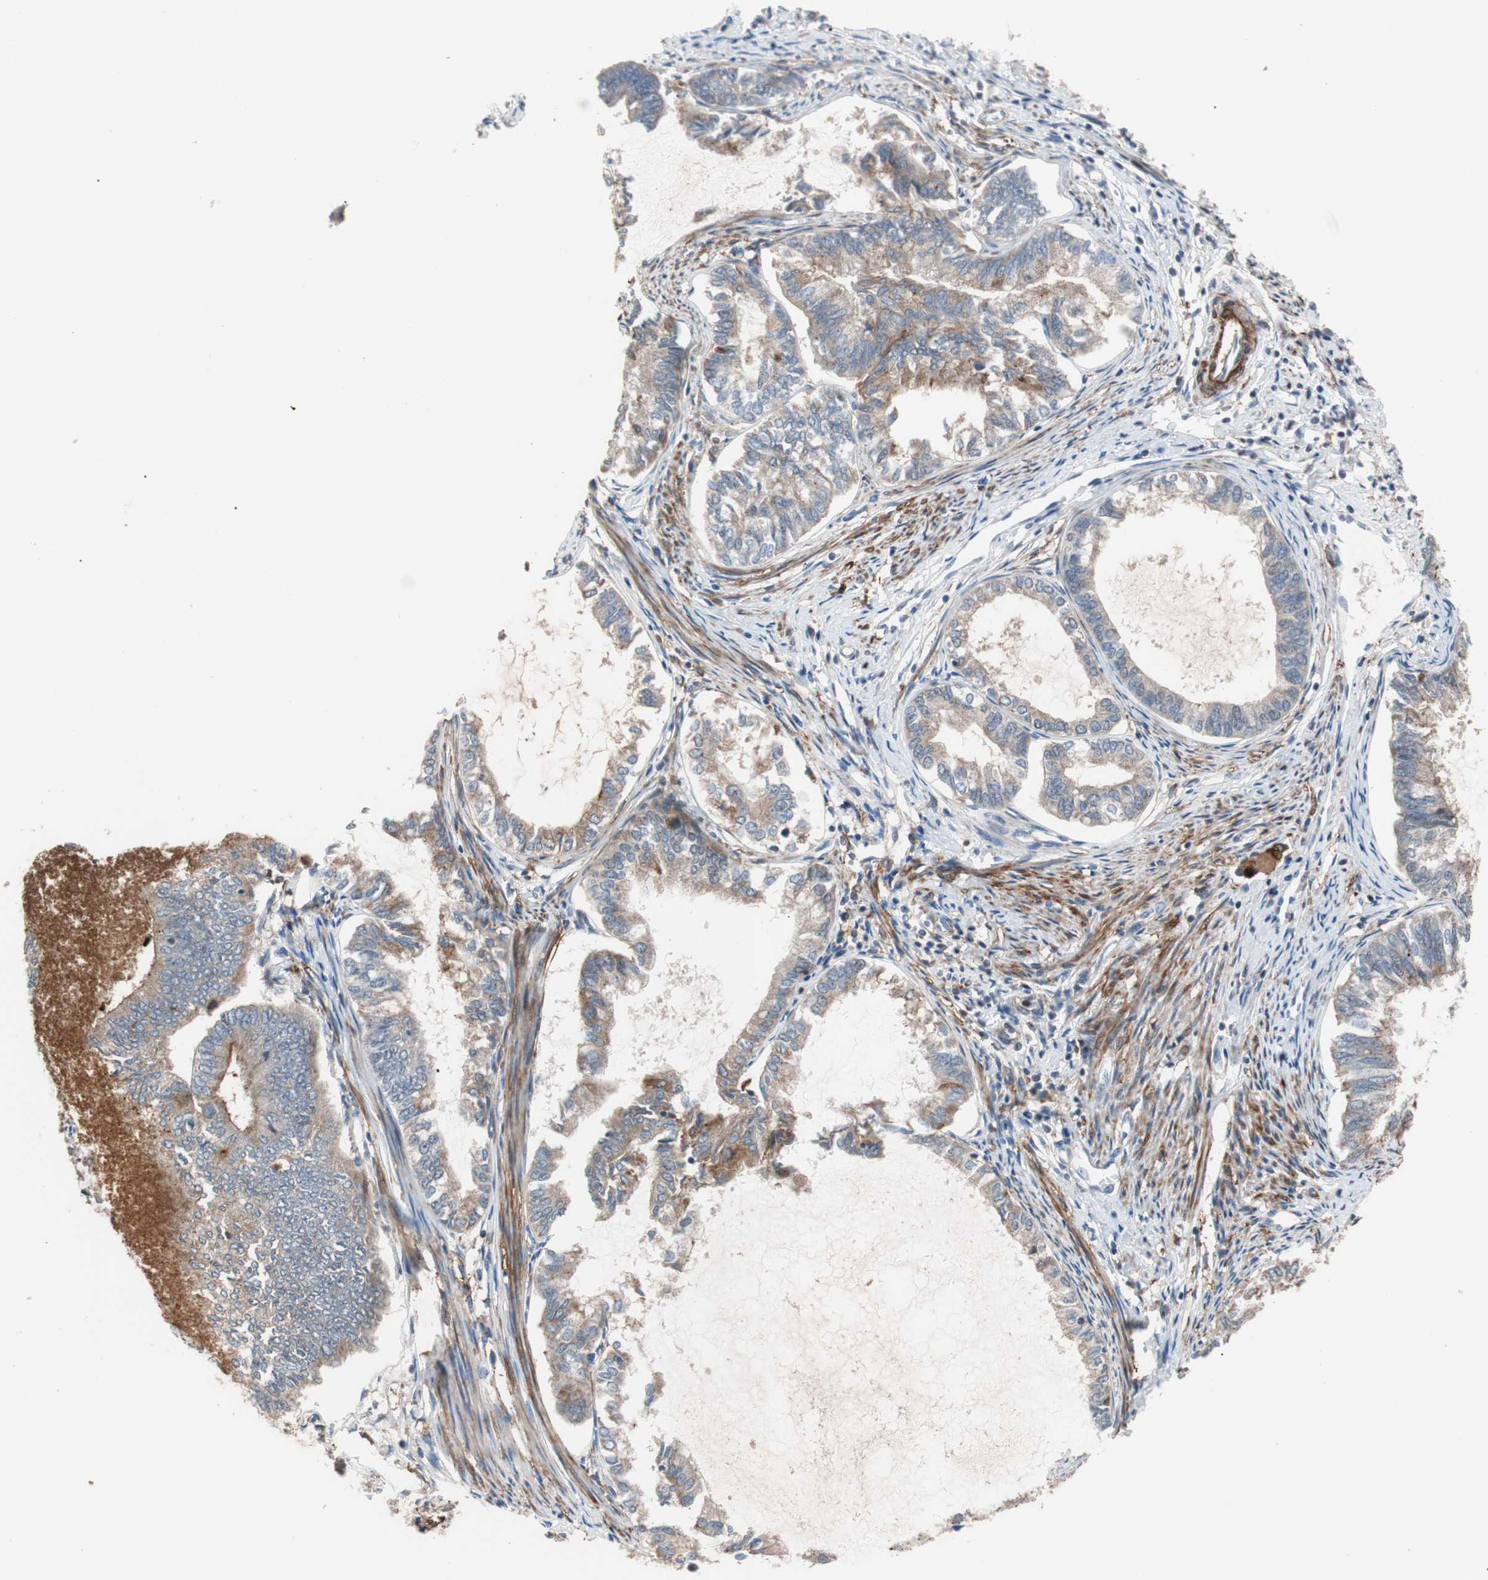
{"staining": {"intensity": "weak", "quantity": "<25%", "location": "cytoplasmic/membranous"}, "tissue": "endometrial cancer", "cell_type": "Tumor cells", "image_type": "cancer", "snomed": [{"axis": "morphology", "description": "Adenocarcinoma, NOS"}, {"axis": "topography", "description": "Endometrium"}], "caption": "An image of human endometrial cancer (adenocarcinoma) is negative for staining in tumor cells. The staining was performed using DAB to visualize the protein expression in brown, while the nuclei were stained in blue with hematoxylin (Magnification: 20x).", "gene": "LITAF", "patient": {"sex": "female", "age": 86}}